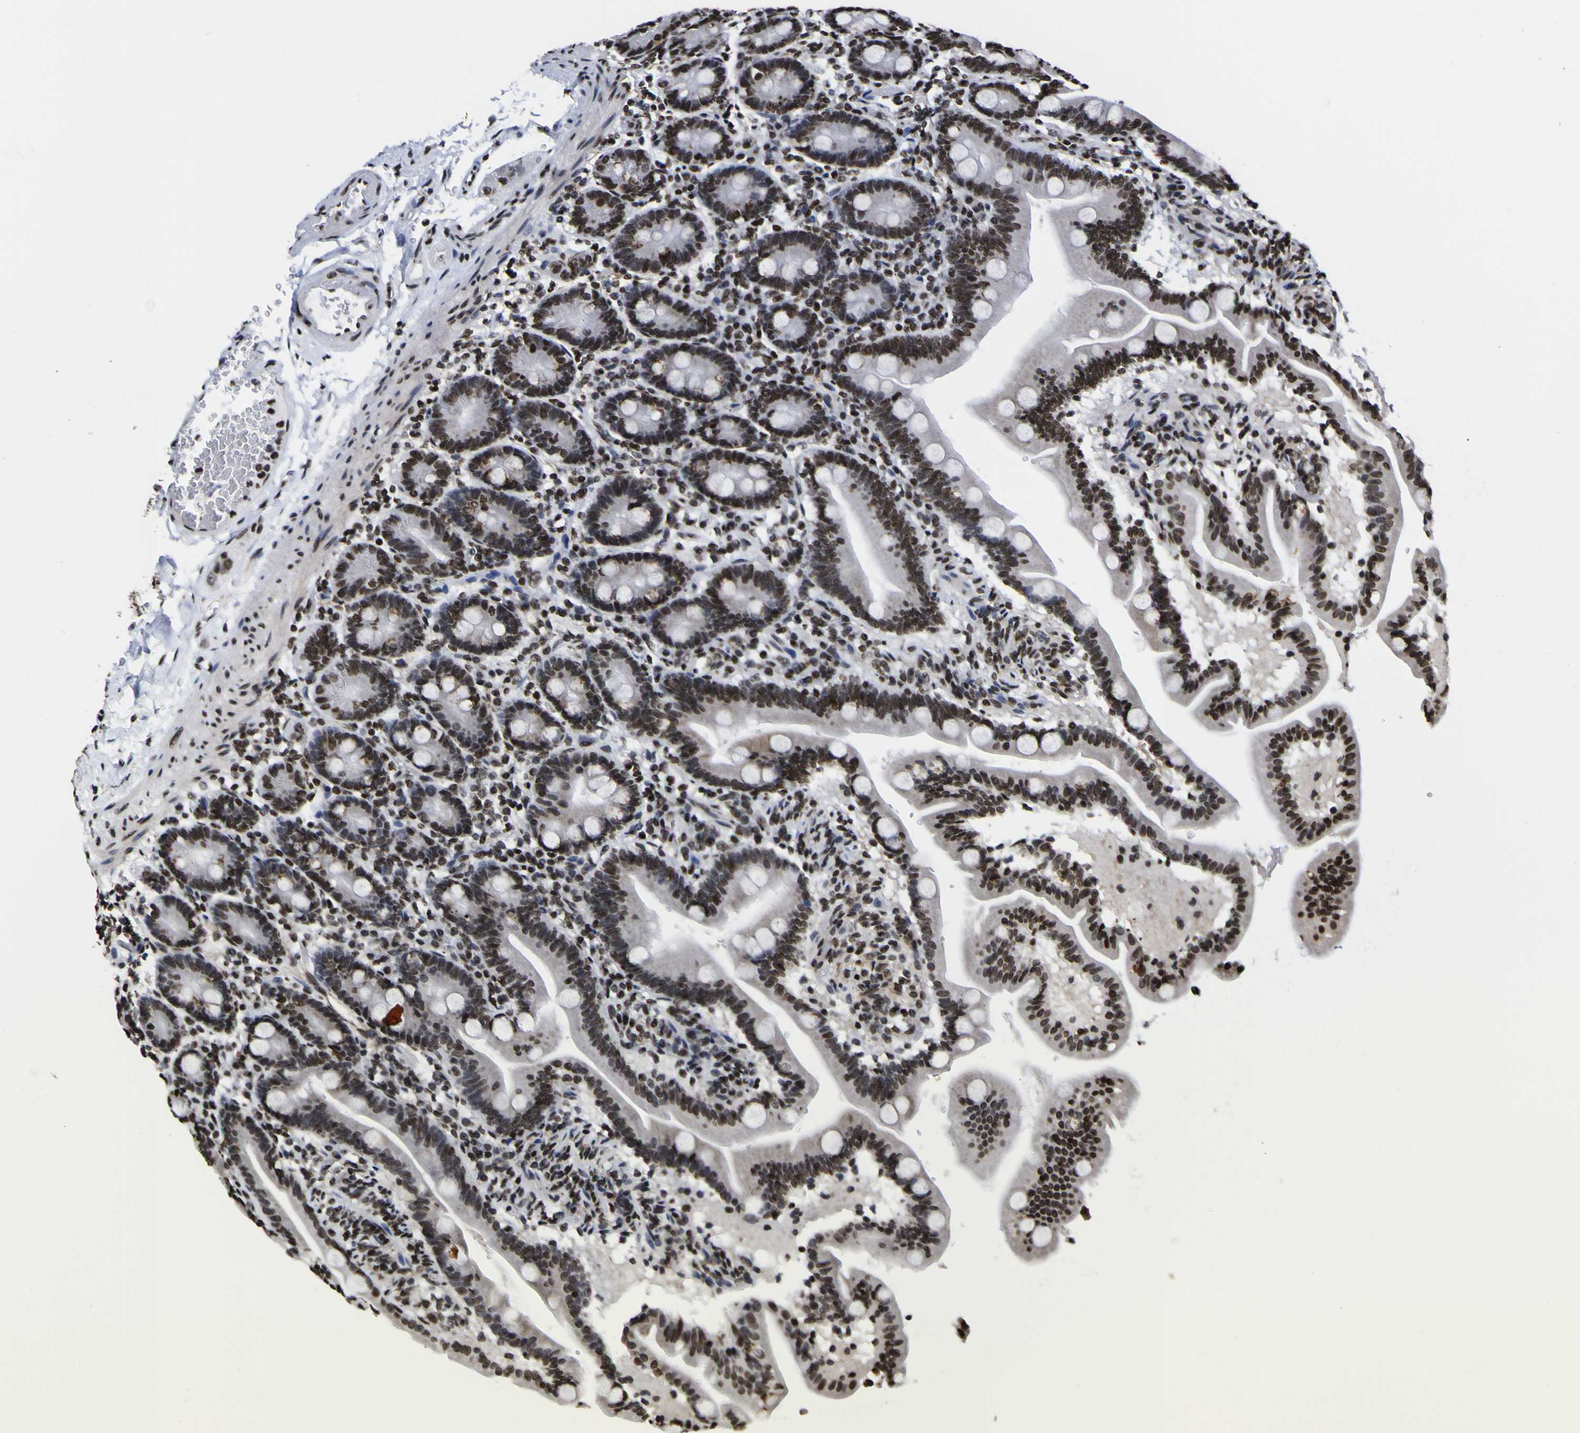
{"staining": {"intensity": "strong", "quantity": ">75%", "location": "nuclear"}, "tissue": "duodenum", "cell_type": "Glandular cells", "image_type": "normal", "snomed": [{"axis": "morphology", "description": "Normal tissue, NOS"}, {"axis": "topography", "description": "Duodenum"}], "caption": "An image of human duodenum stained for a protein shows strong nuclear brown staining in glandular cells.", "gene": "PIAS1", "patient": {"sex": "male", "age": 54}}